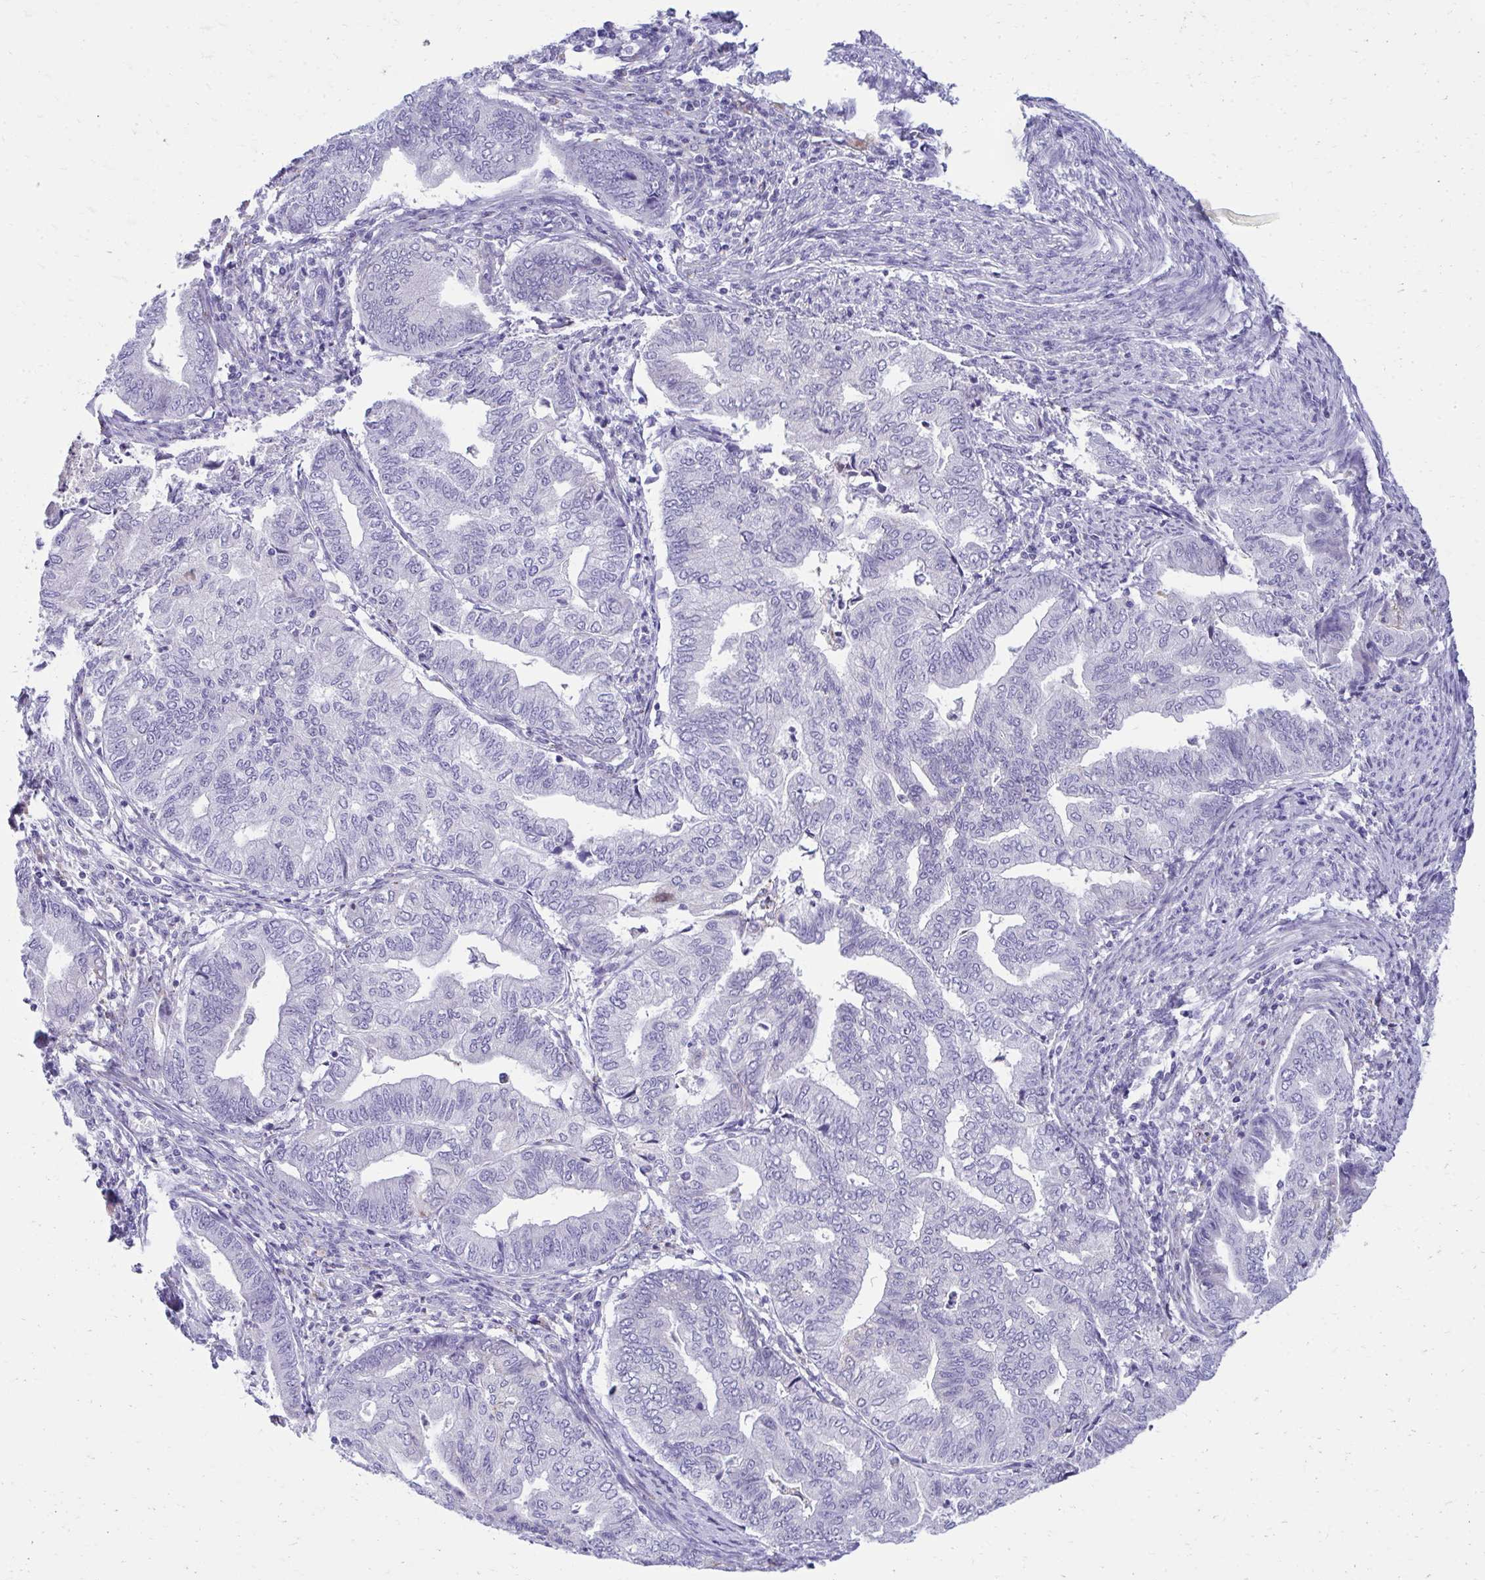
{"staining": {"intensity": "negative", "quantity": "none", "location": "none"}, "tissue": "endometrial cancer", "cell_type": "Tumor cells", "image_type": "cancer", "snomed": [{"axis": "morphology", "description": "Adenocarcinoma, NOS"}, {"axis": "topography", "description": "Endometrium"}], "caption": "This micrograph is of endometrial adenocarcinoma stained with immunohistochemistry (IHC) to label a protein in brown with the nuclei are counter-stained blue. There is no positivity in tumor cells.", "gene": "AIG1", "patient": {"sex": "female", "age": 79}}